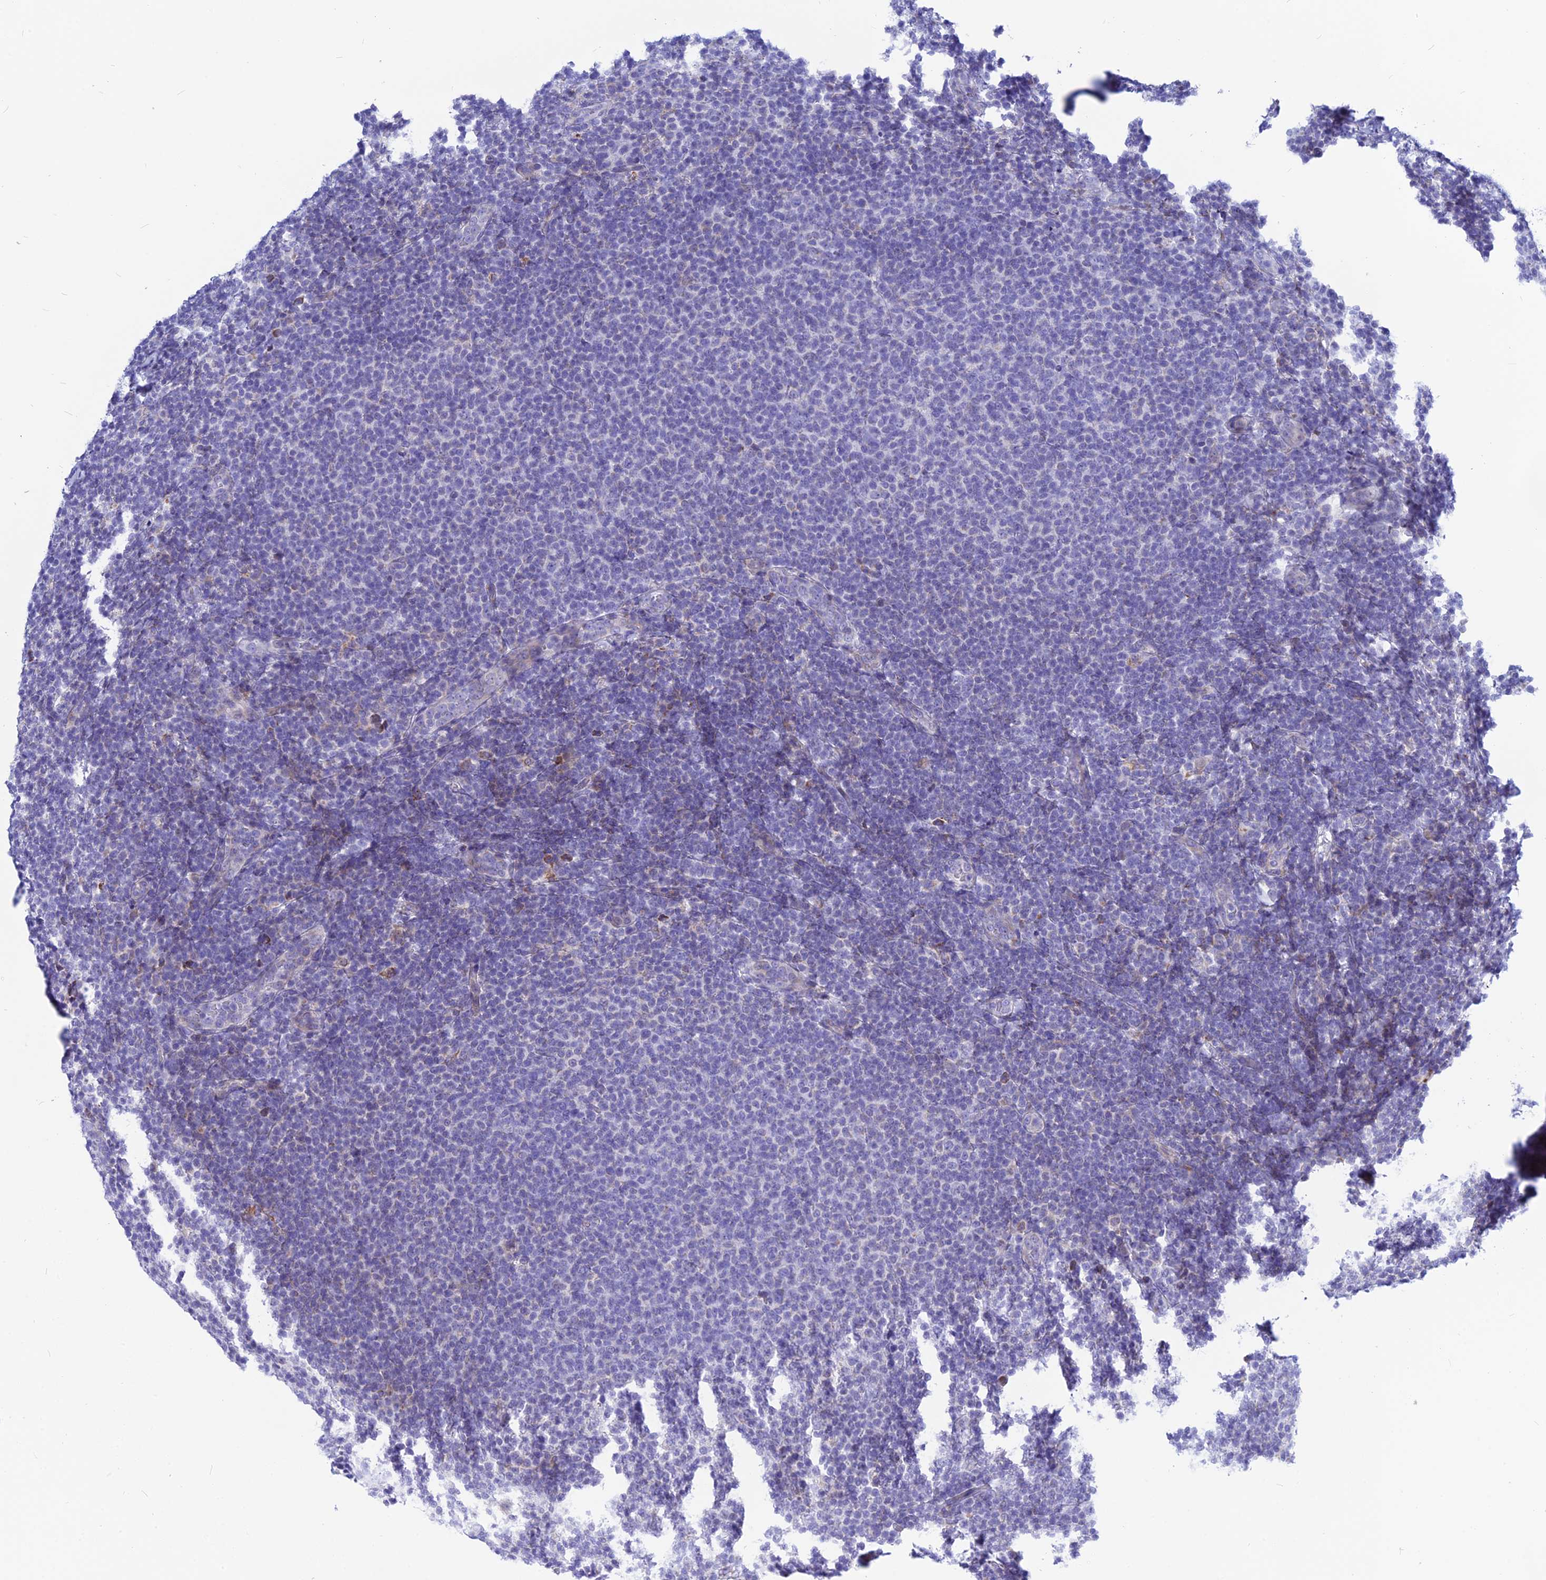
{"staining": {"intensity": "negative", "quantity": "none", "location": "none"}, "tissue": "lymphoma", "cell_type": "Tumor cells", "image_type": "cancer", "snomed": [{"axis": "morphology", "description": "Malignant lymphoma, non-Hodgkin's type, Low grade"}, {"axis": "topography", "description": "Lymph node"}], "caption": "Low-grade malignant lymphoma, non-Hodgkin's type stained for a protein using IHC demonstrates no staining tumor cells.", "gene": "CNOT6", "patient": {"sex": "male", "age": 66}}